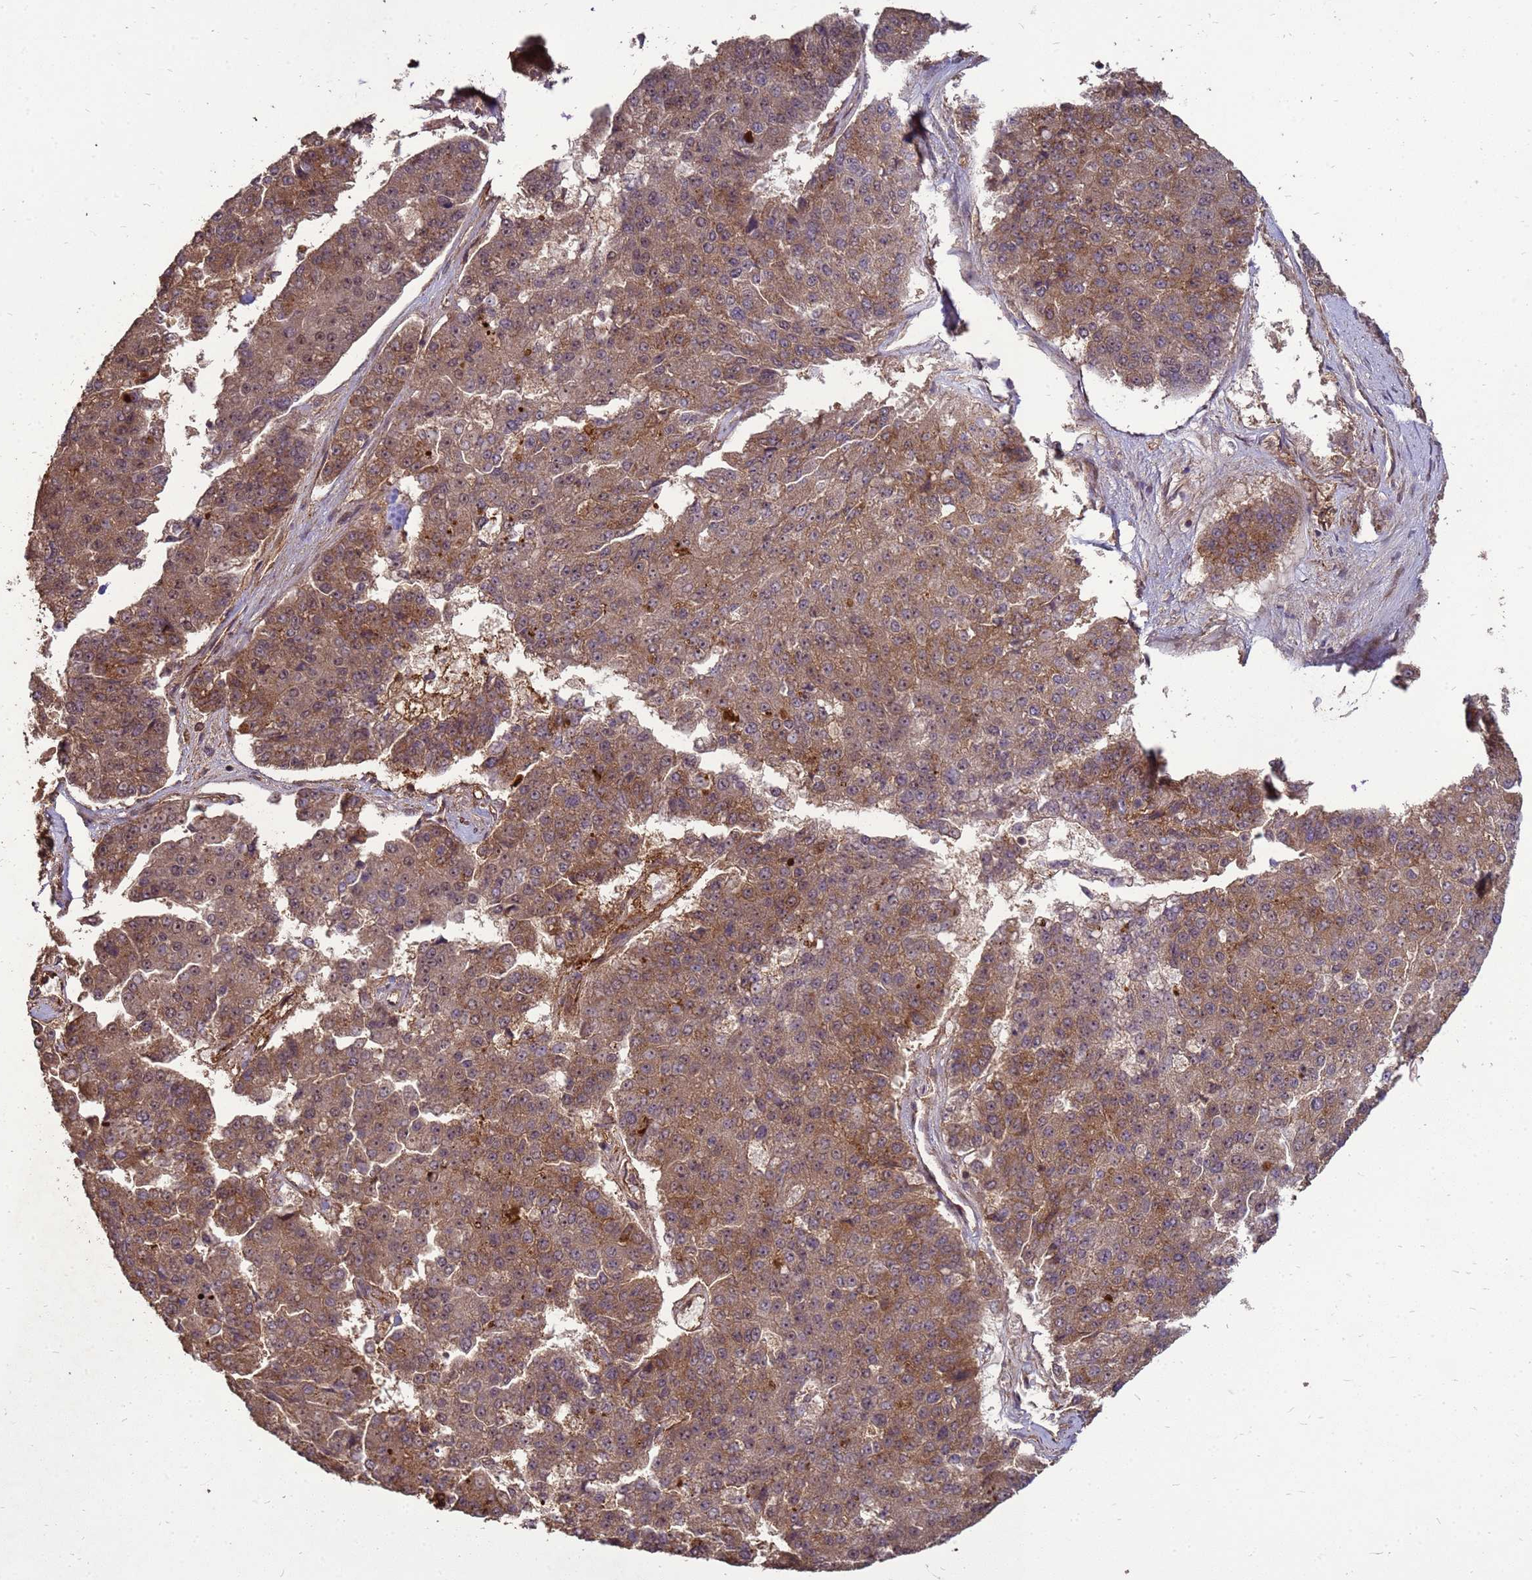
{"staining": {"intensity": "moderate", "quantity": ">75%", "location": "cytoplasmic/membranous,nuclear"}, "tissue": "pancreatic cancer", "cell_type": "Tumor cells", "image_type": "cancer", "snomed": [{"axis": "morphology", "description": "Adenocarcinoma, NOS"}, {"axis": "topography", "description": "Pancreas"}], "caption": "DAB (3,3'-diaminobenzidine) immunohistochemical staining of pancreatic cancer (adenocarcinoma) displays moderate cytoplasmic/membranous and nuclear protein positivity in about >75% of tumor cells.", "gene": "CRBN", "patient": {"sex": "male", "age": 50}}